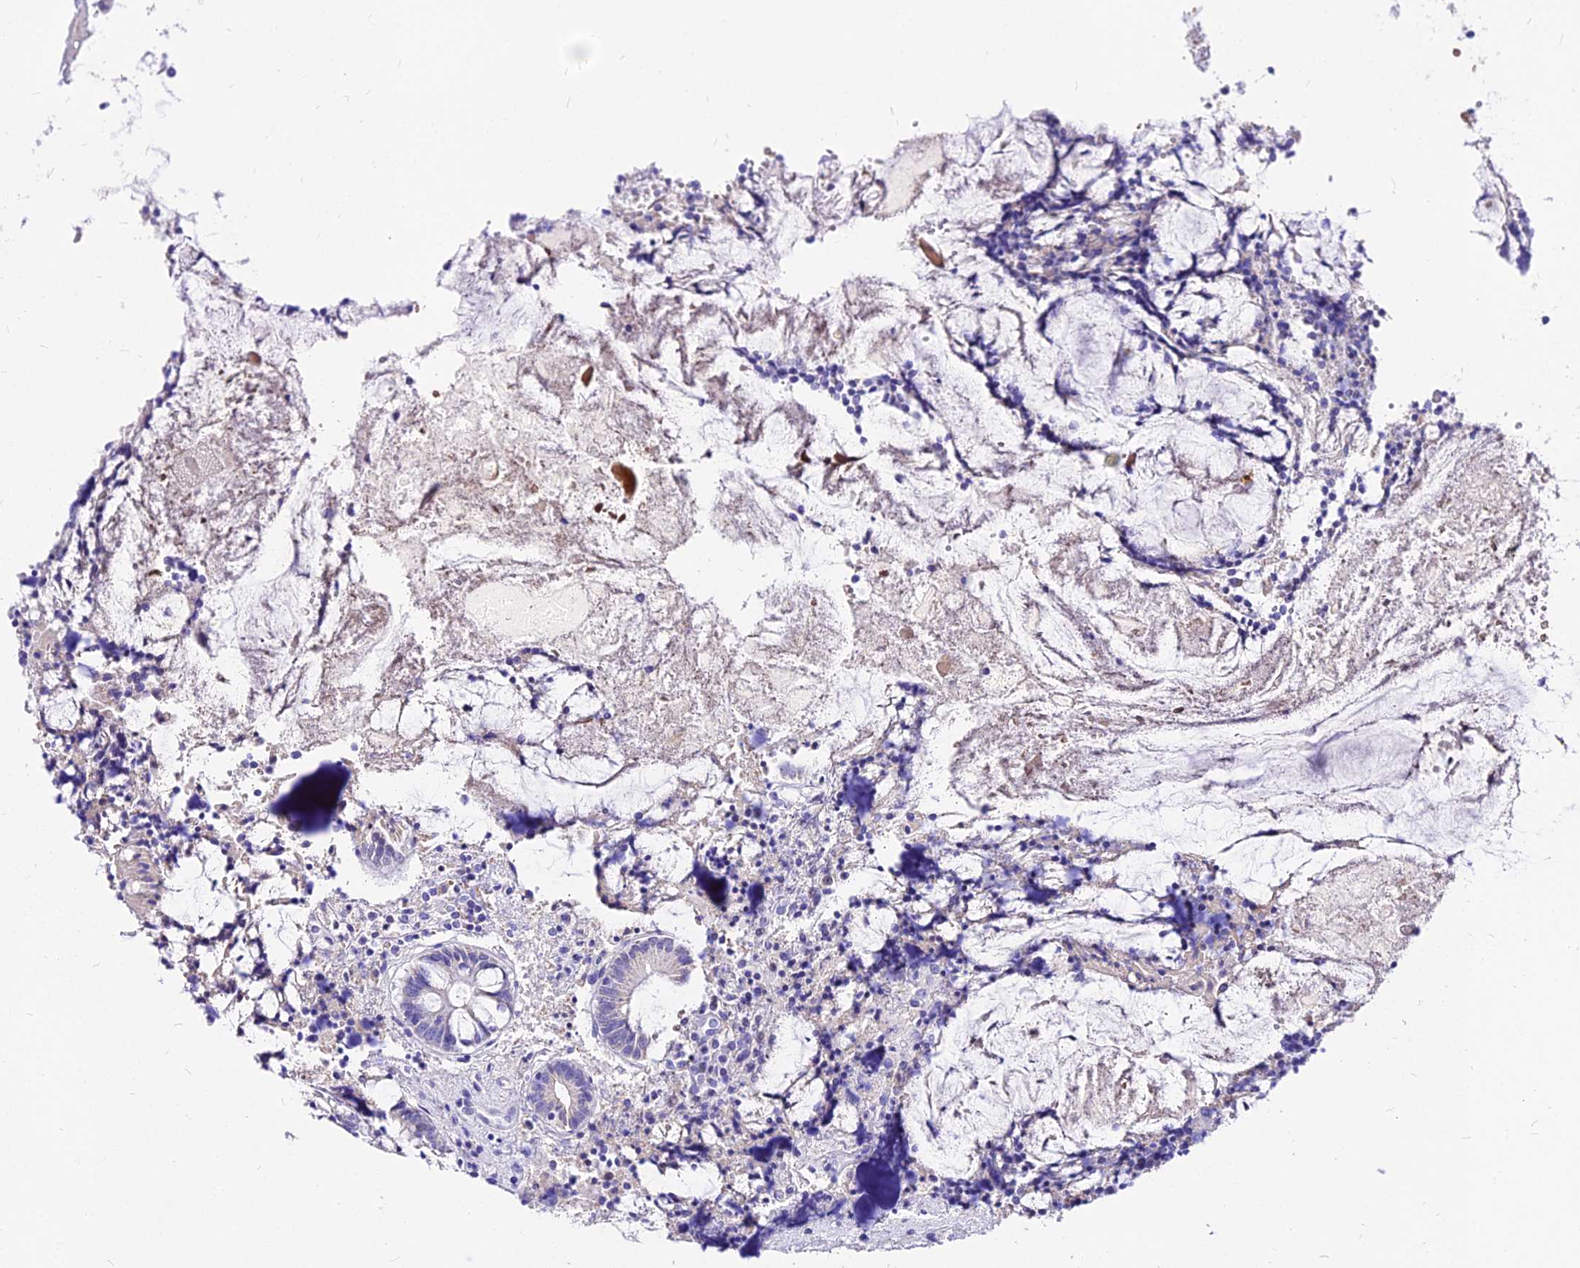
{"staining": {"intensity": "negative", "quantity": "none", "location": "none"}, "tissue": "appendix", "cell_type": "Glandular cells", "image_type": "normal", "snomed": [{"axis": "morphology", "description": "Normal tissue, NOS"}, {"axis": "topography", "description": "Appendix"}], "caption": "Immunohistochemistry of benign appendix exhibits no staining in glandular cells.", "gene": "CARD18", "patient": {"sex": "female", "age": 54}}